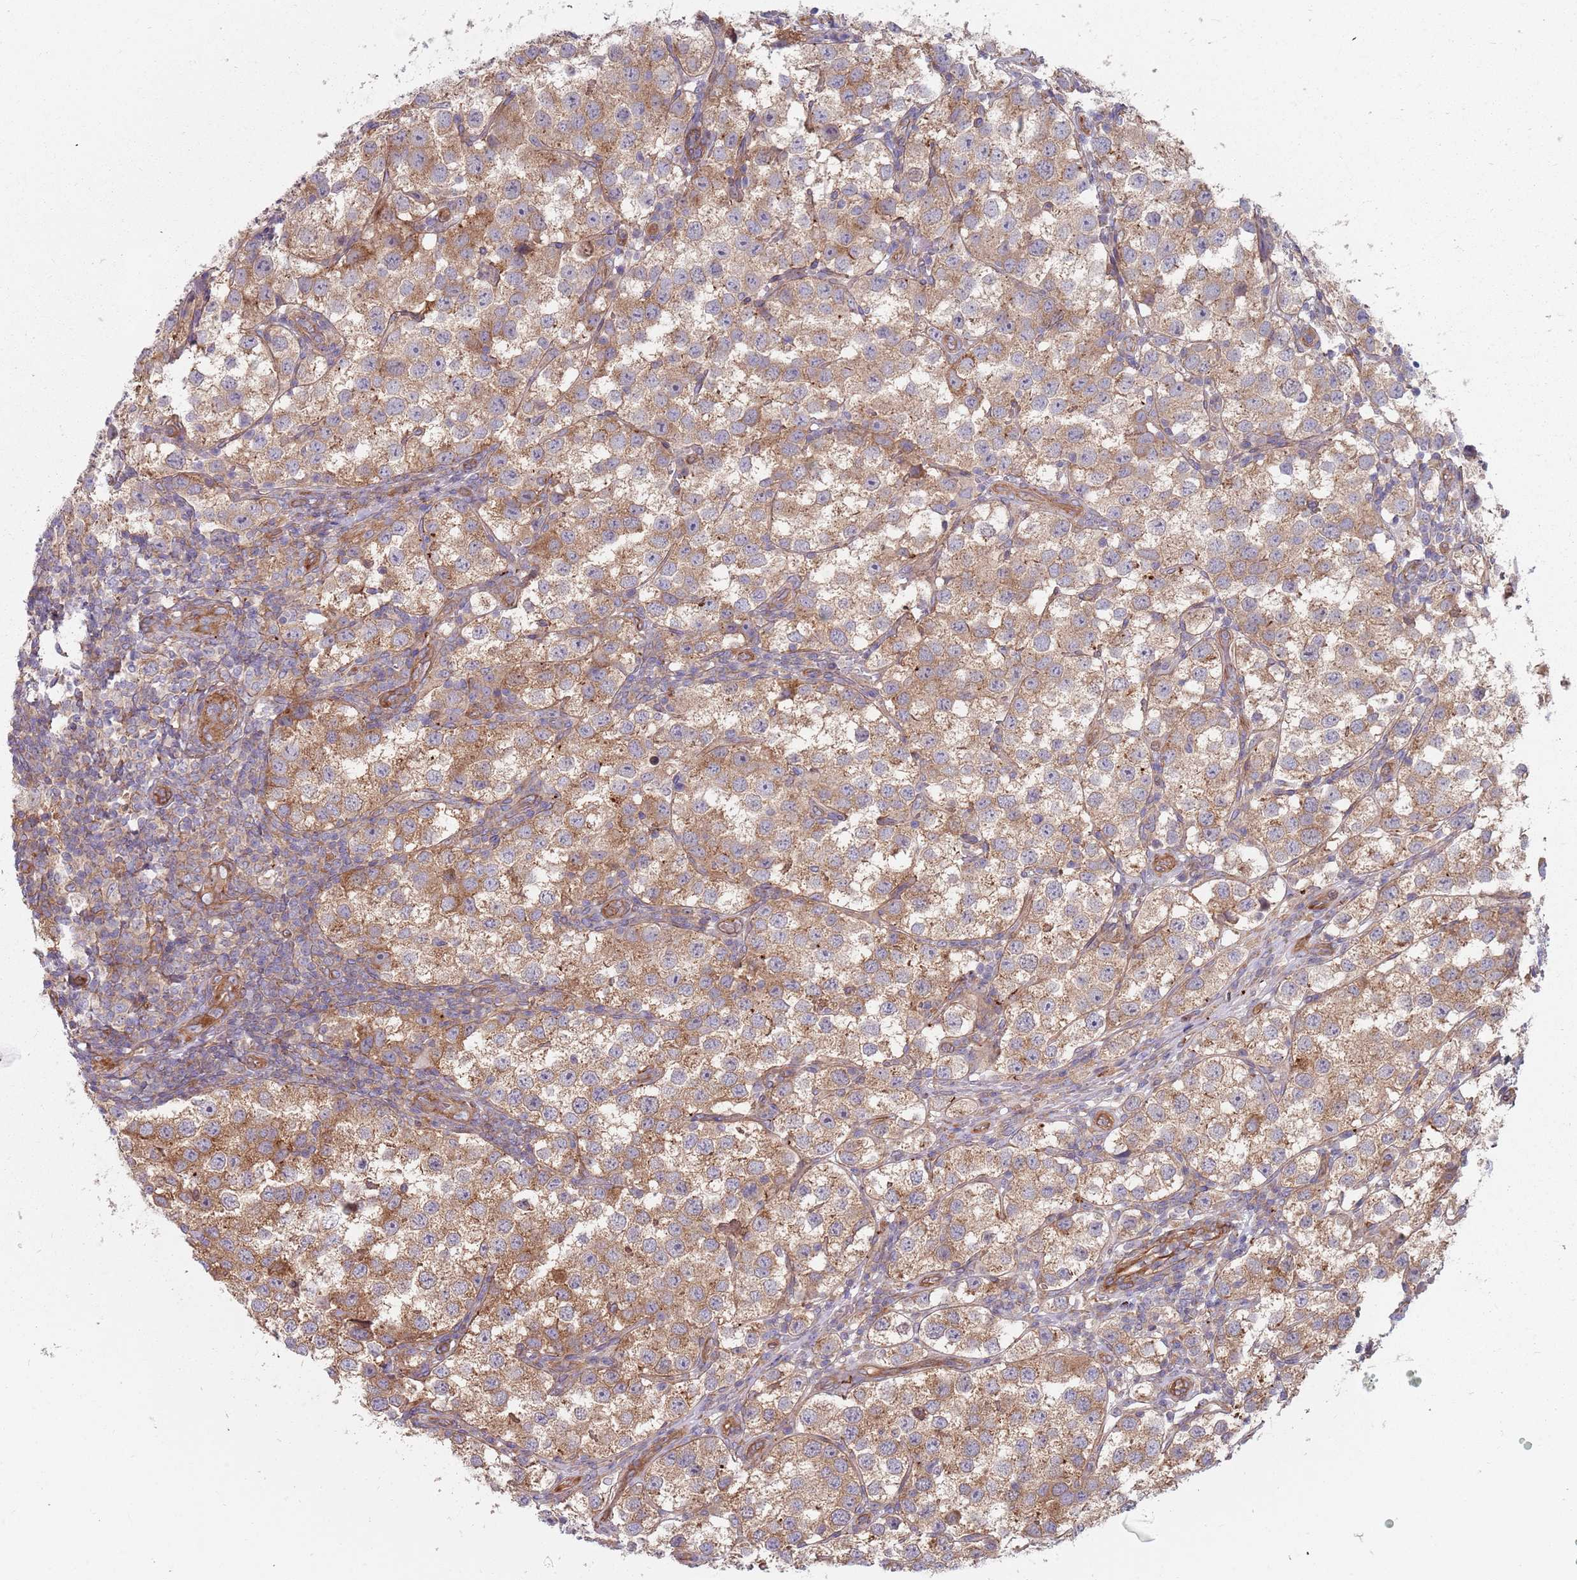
{"staining": {"intensity": "moderate", "quantity": ">75%", "location": "cytoplasmic/membranous"}, "tissue": "testis cancer", "cell_type": "Tumor cells", "image_type": "cancer", "snomed": [{"axis": "morphology", "description": "Seminoma, NOS"}, {"axis": "topography", "description": "Testis"}], "caption": "The micrograph shows a brown stain indicating the presence of a protein in the cytoplasmic/membranous of tumor cells in seminoma (testis).", "gene": "SPDL1", "patient": {"sex": "male", "age": 37}}